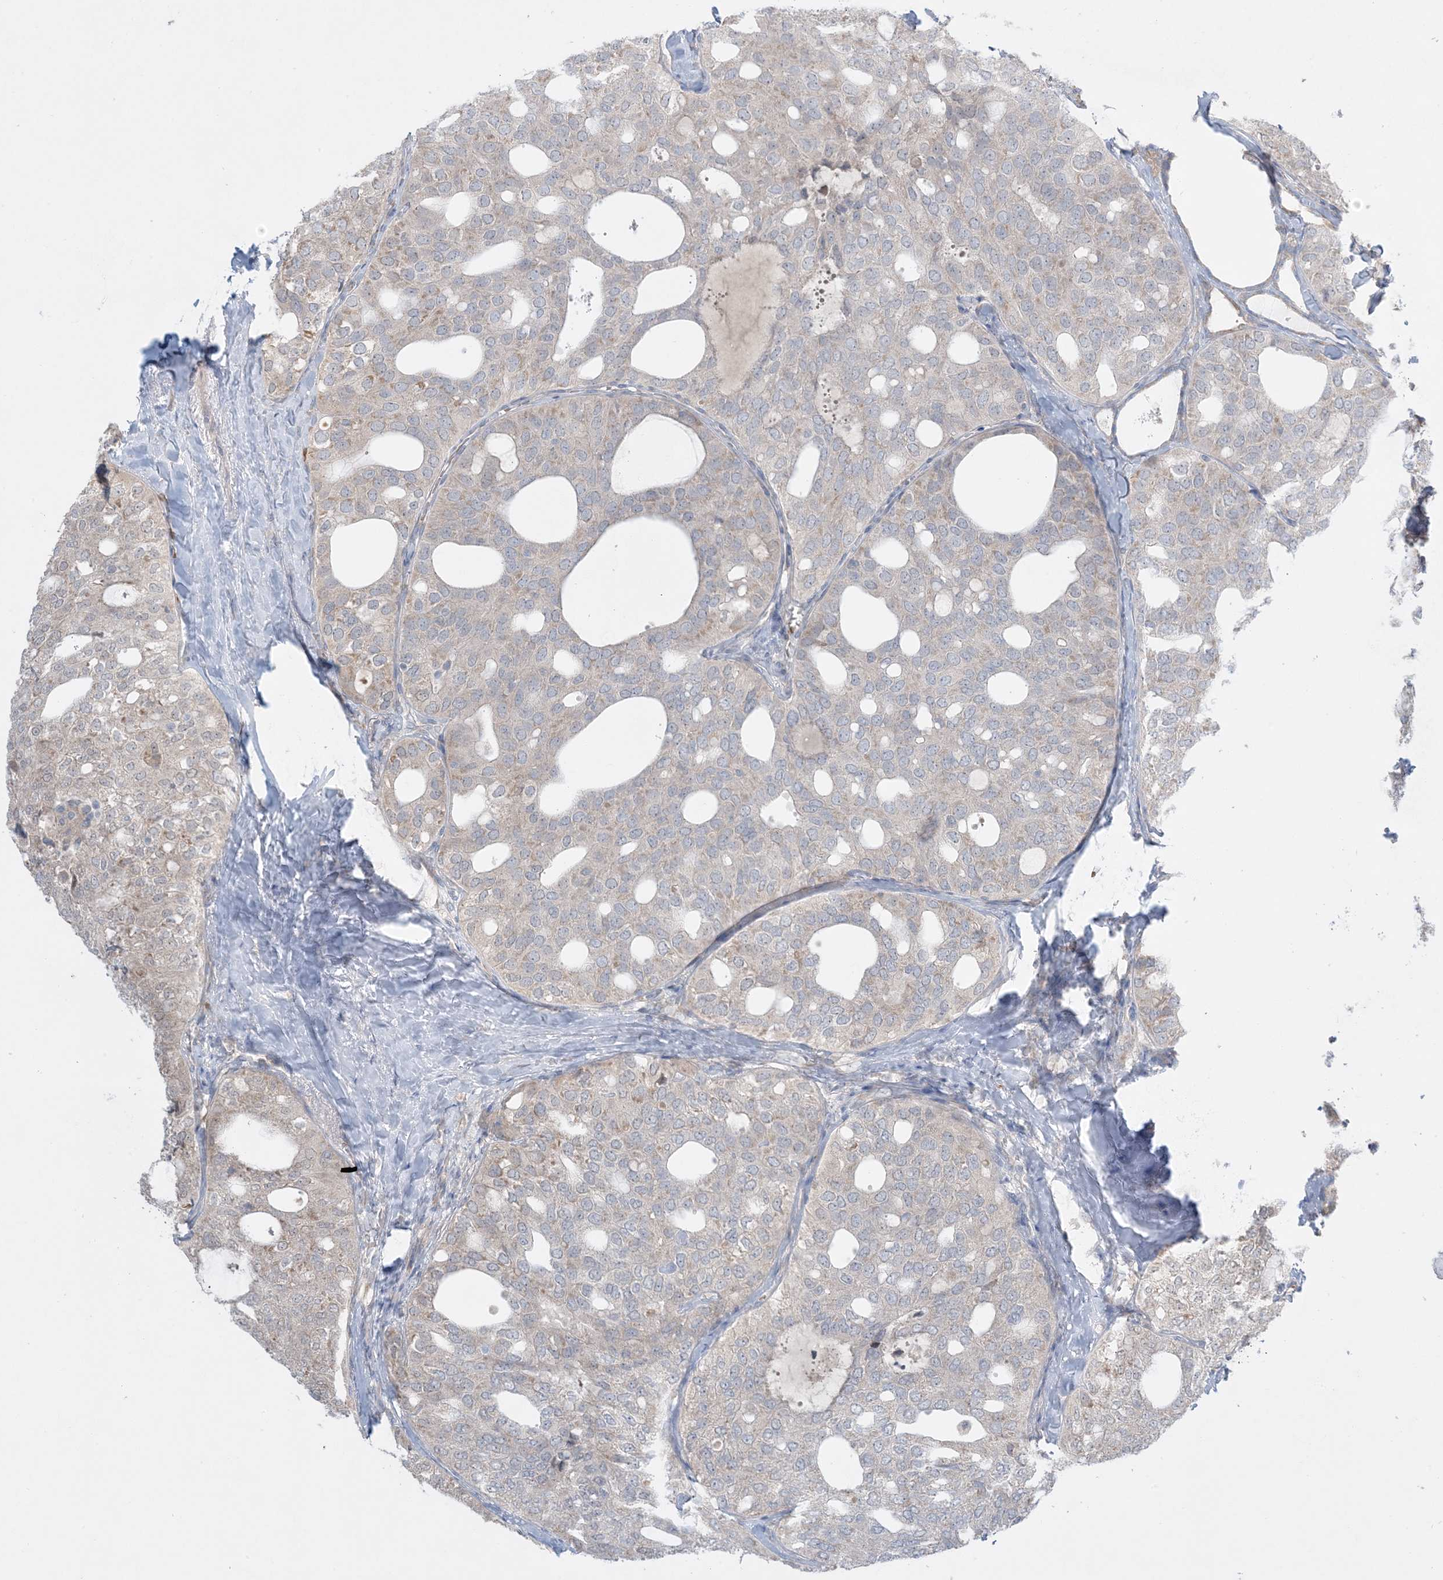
{"staining": {"intensity": "negative", "quantity": "none", "location": "none"}, "tissue": "thyroid cancer", "cell_type": "Tumor cells", "image_type": "cancer", "snomed": [{"axis": "morphology", "description": "Follicular adenoma carcinoma, NOS"}, {"axis": "topography", "description": "Thyroid gland"}], "caption": "Immunohistochemistry histopathology image of human thyroid follicular adenoma carcinoma stained for a protein (brown), which shows no staining in tumor cells. (Stains: DAB immunohistochemistry (IHC) with hematoxylin counter stain, Microscopy: brightfield microscopy at high magnification).", "gene": "MMGT1", "patient": {"sex": "male", "age": 75}}